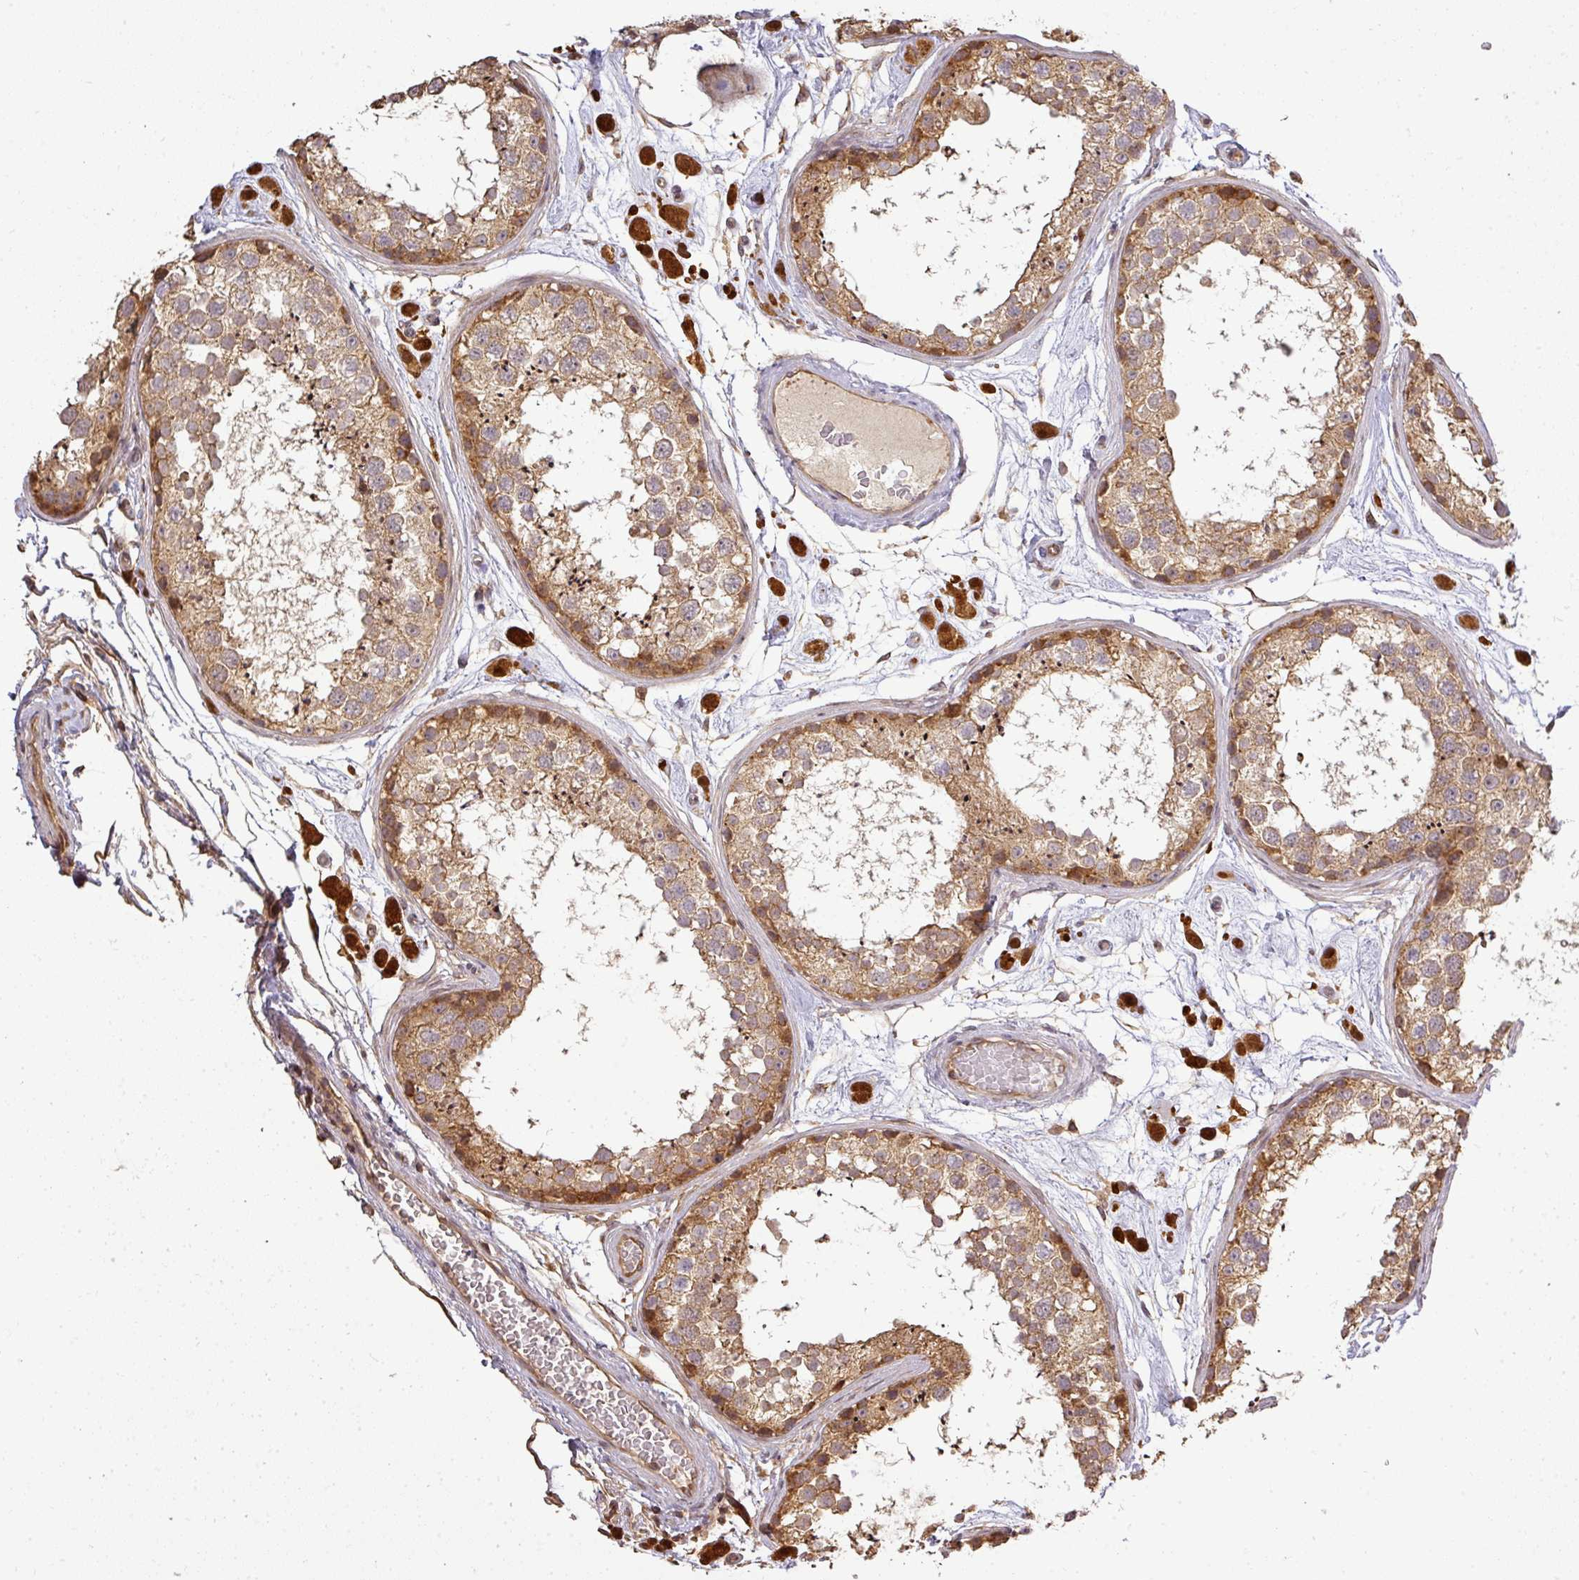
{"staining": {"intensity": "moderate", "quantity": ">75%", "location": "cytoplasmic/membranous"}, "tissue": "testis", "cell_type": "Cells in seminiferous ducts", "image_type": "normal", "snomed": [{"axis": "morphology", "description": "Normal tissue, NOS"}, {"axis": "topography", "description": "Testis"}], "caption": "Immunohistochemical staining of normal testis demonstrates medium levels of moderate cytoplasmic/membranous expression in approximately >75% of cells in seminiferous ducts.", "gene": "FAIM", "patient": {"sex": "male", "age": 25}}